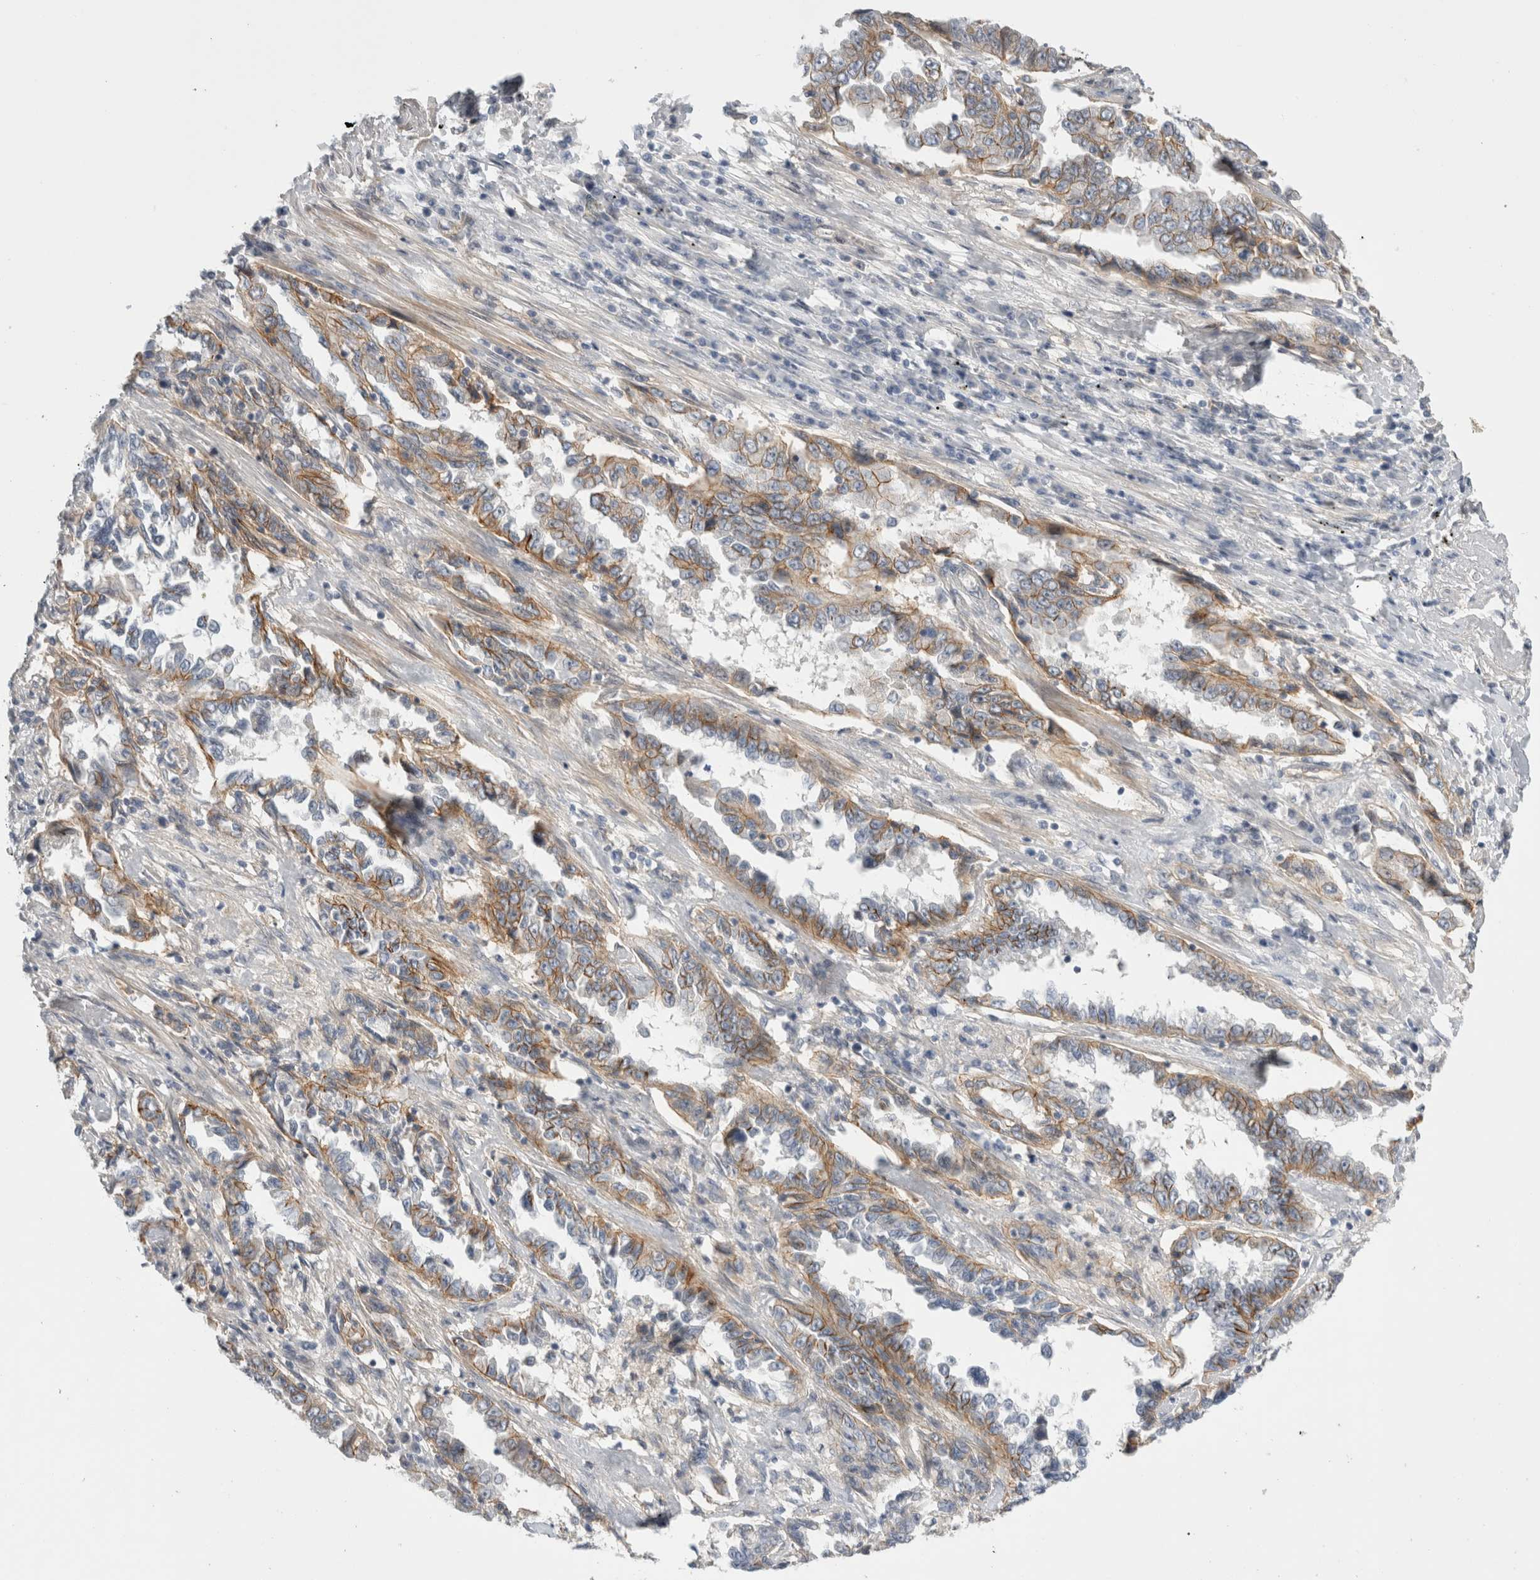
{"staining": {"intensity": "moderate", "quantity": "25%-75%", "location": "cytoplasmic/membranous"}, "tissue": "lung cancer", "cell_type": "Tumor cells", "image_type": "cancer", "snomed": [{"axis": "morphology", "description": "Adenocarcinoma, NOS"}, {"axis": "topography", "description": "Lung"}], "caption": "Brown immunohistochemical staining in lung cancer (adenocarcinoma) exhibits moderate cytoplasmic/membranous positivity in approximately 25%-75% of tumor cells.", "gene": "VANGL1", "patient": {"sex": "female", "age": 51}}